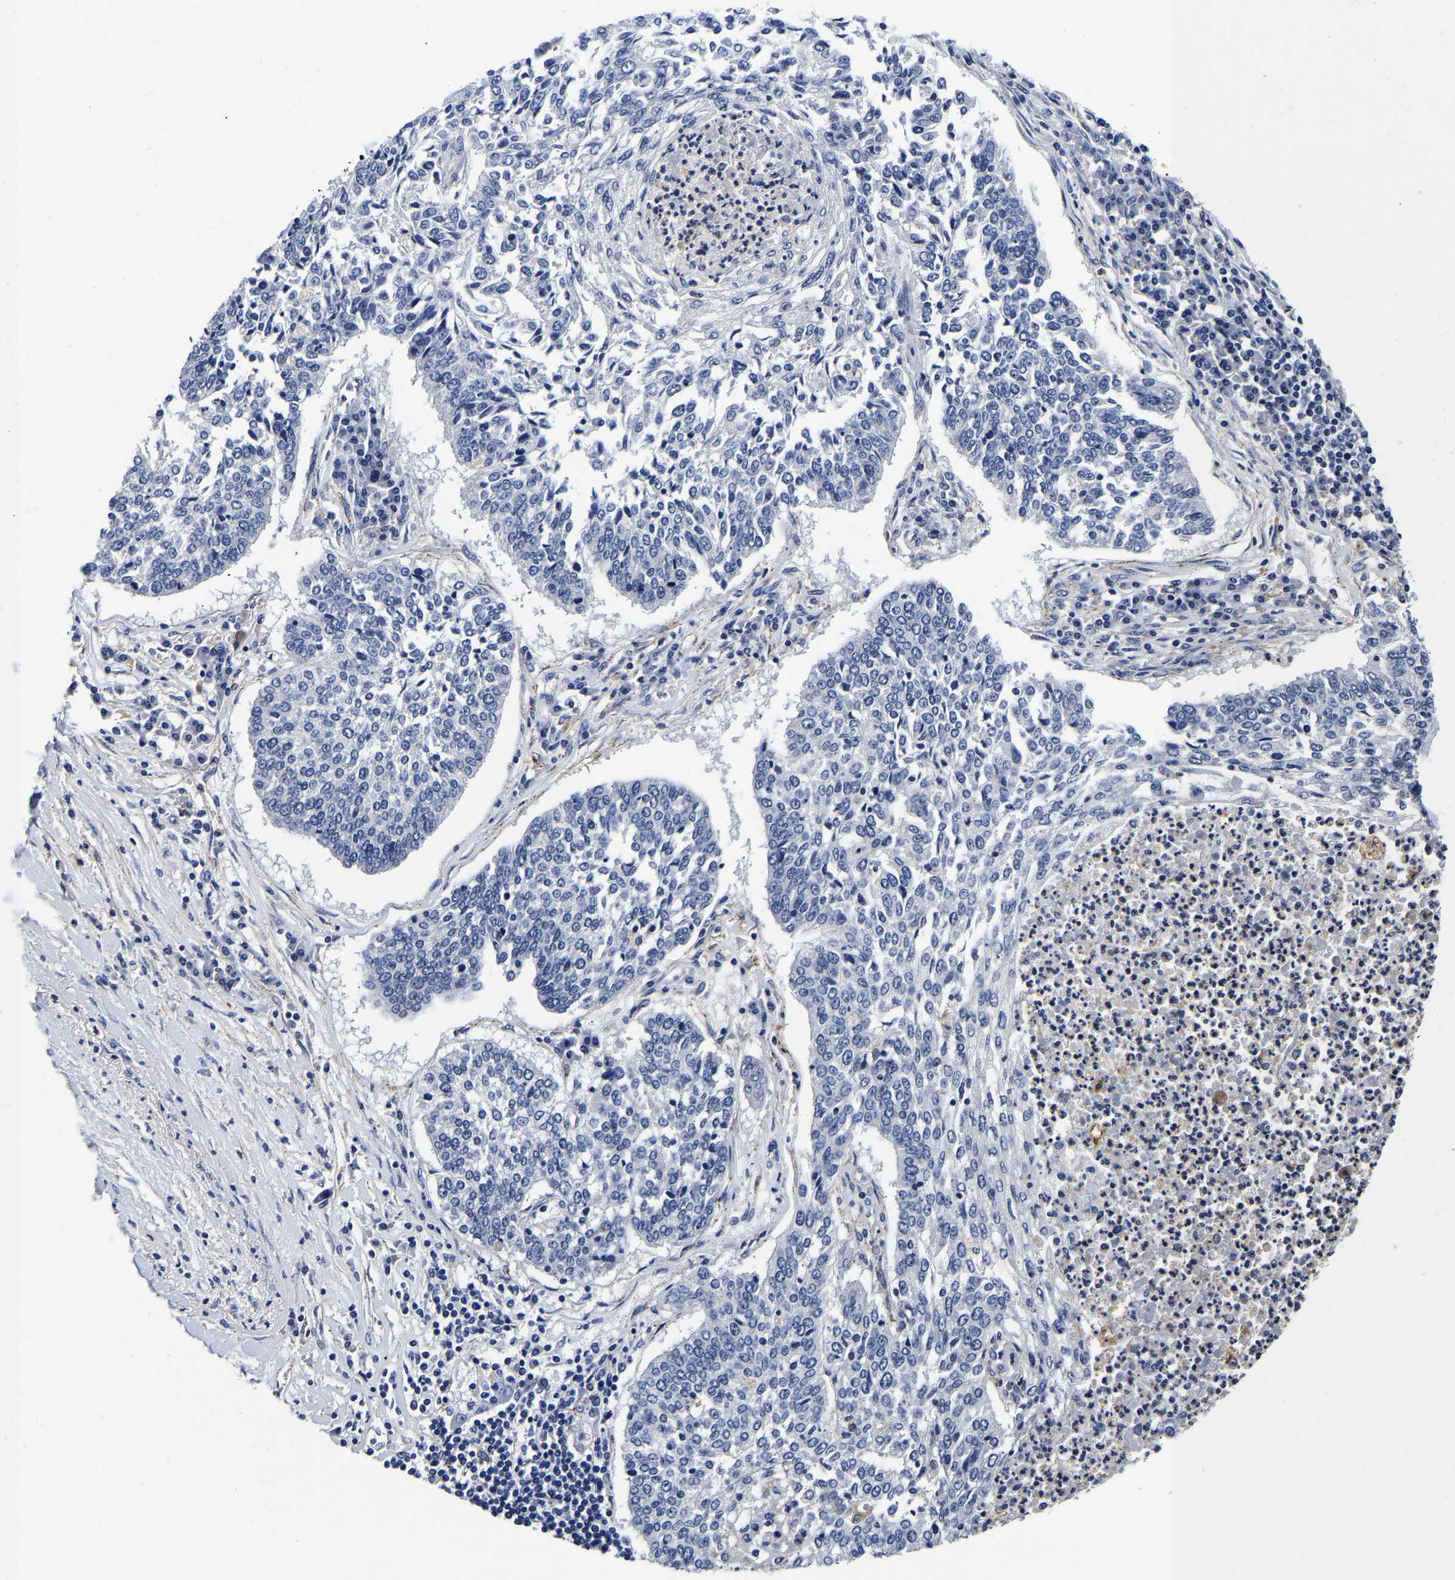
{"staining": {"intensity": "negative", "quantity": "none", "location": "none"}, "tissue": "lung cancer", "cell_type": "Tumor cells", "image_type": "cancer", "snomed": [{"axis": "morphology", "description": "Normal tissue, NOS"}, {"axis": "morphology", "description": "Squamous cell carcinoma, NOS"}, {"axis": "topography", "description": "Cartilage tissue"}, {"axis": "topography", "description": "Bronchus"}, {"axis": "topography", "description": "Lung"}], "caption": "High power microscopy micrograph of an immunohistochemistry (IHC) histopathology image of lung squamous cell carcinoma, revealing no significant expression in tumor cells.", "gene": "GRN", "patient": {"sex": "female", "age": 49}}